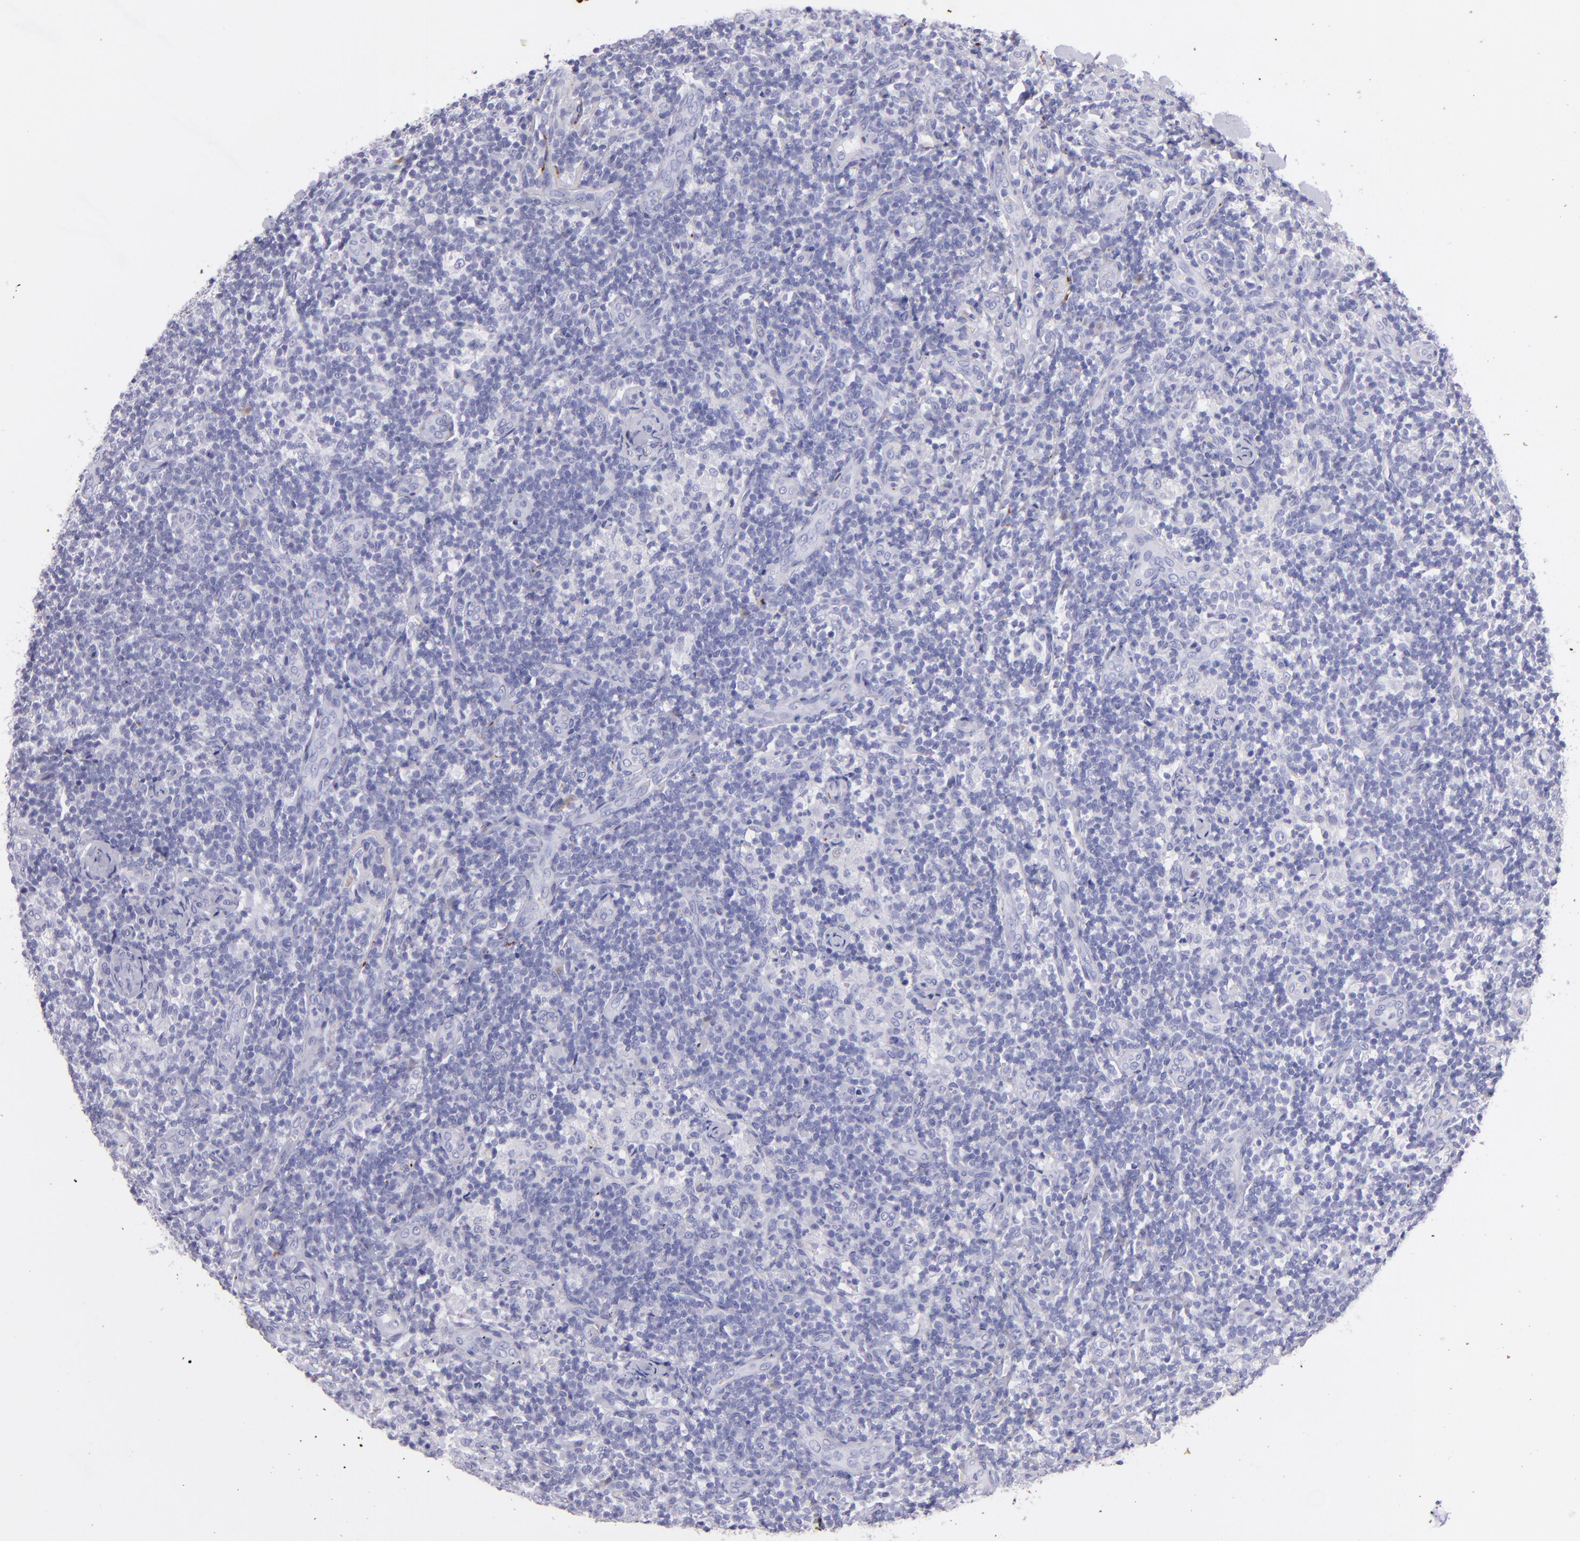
{"staining": {"intensity": "negative", "quantity": "none", "location": "none"}, "tissue": "lymph node", "cell_type": "Germinal center cells", "image_type": "normal", "snomed": [{"axis": "morphology", "description": "Normal tissue, NOS"}, {"axis": "morphology", "description": "Inflammation, NOS"}, {"axis": "topography", "description": "Lymph node"}], "caption": "The image shows no significant expression in germinal center cells of lymph node. (Stains: DAB immunohistochemistry with hematoxylin counter stain, Microscopy: brightfield microscopy at high magnification).", "gene": "UCHL1", "patient": {"sex": "male", "age": 46}}